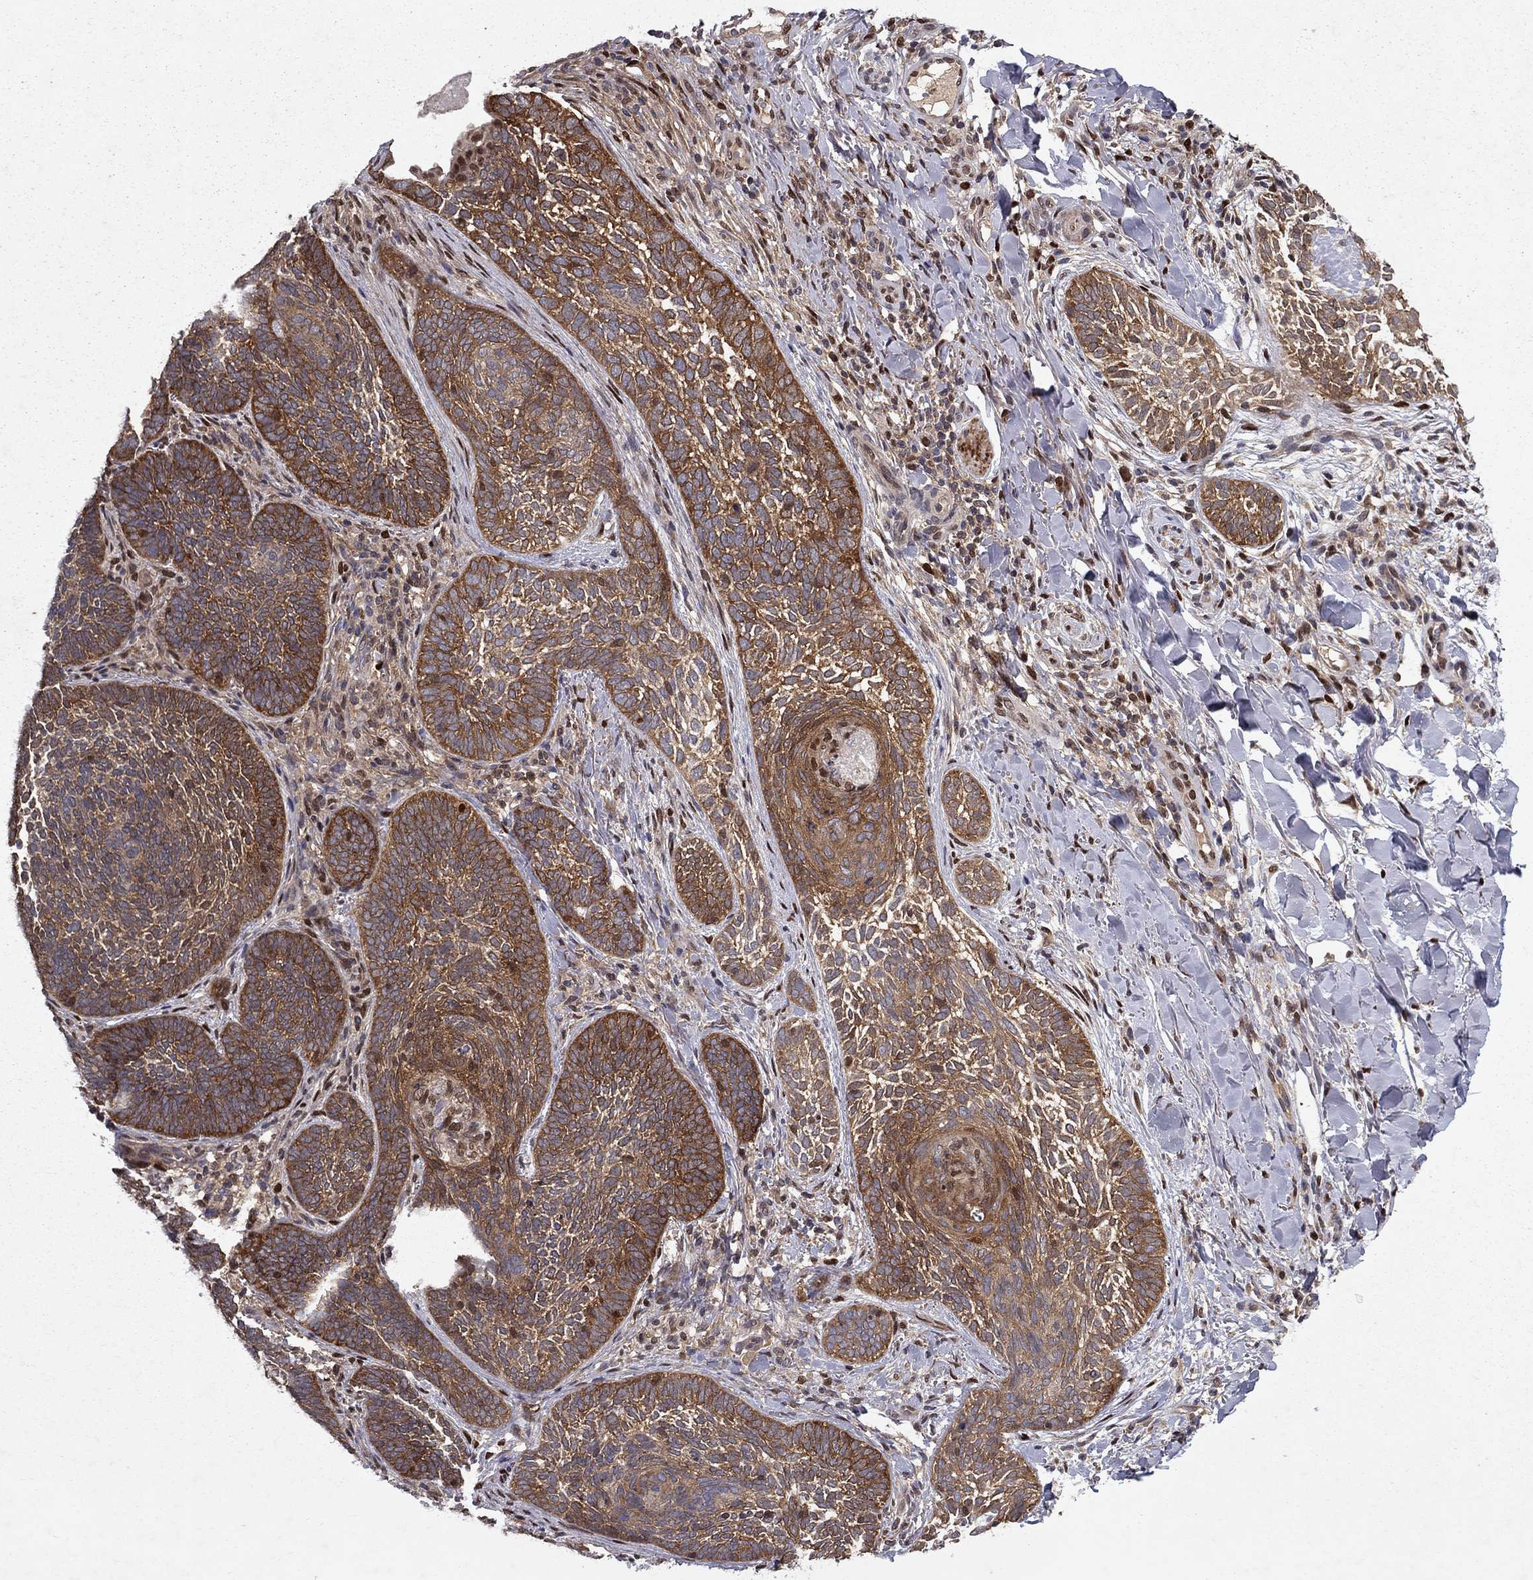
{"staining": {"intensity": "strong", "quantity": ">75%", "location": "cytoplasmic/membranous"}, "tissue": "skin cancer", "cell_type": "Tumor cells", "image_type": "cancer", "snomed": [{"axis": "morphology", "description": "Normal tissue, NOS"}, {"axis": "morphology", "description": "Basal cell carcinoma"}, {"axis": "topography", "description": "Skin"}], "caption": "Immunohistochemistry (IHC) of skin basal cell carcinoma shows high levels of strong cytoplasmic/membranous staining in about >75% of tumor cells. Immunohistochemistry stains the protein in brown and the nuclei are stained blue.", "gene": "CRTC1", "patient": {"sex": "male", "age": 46}}